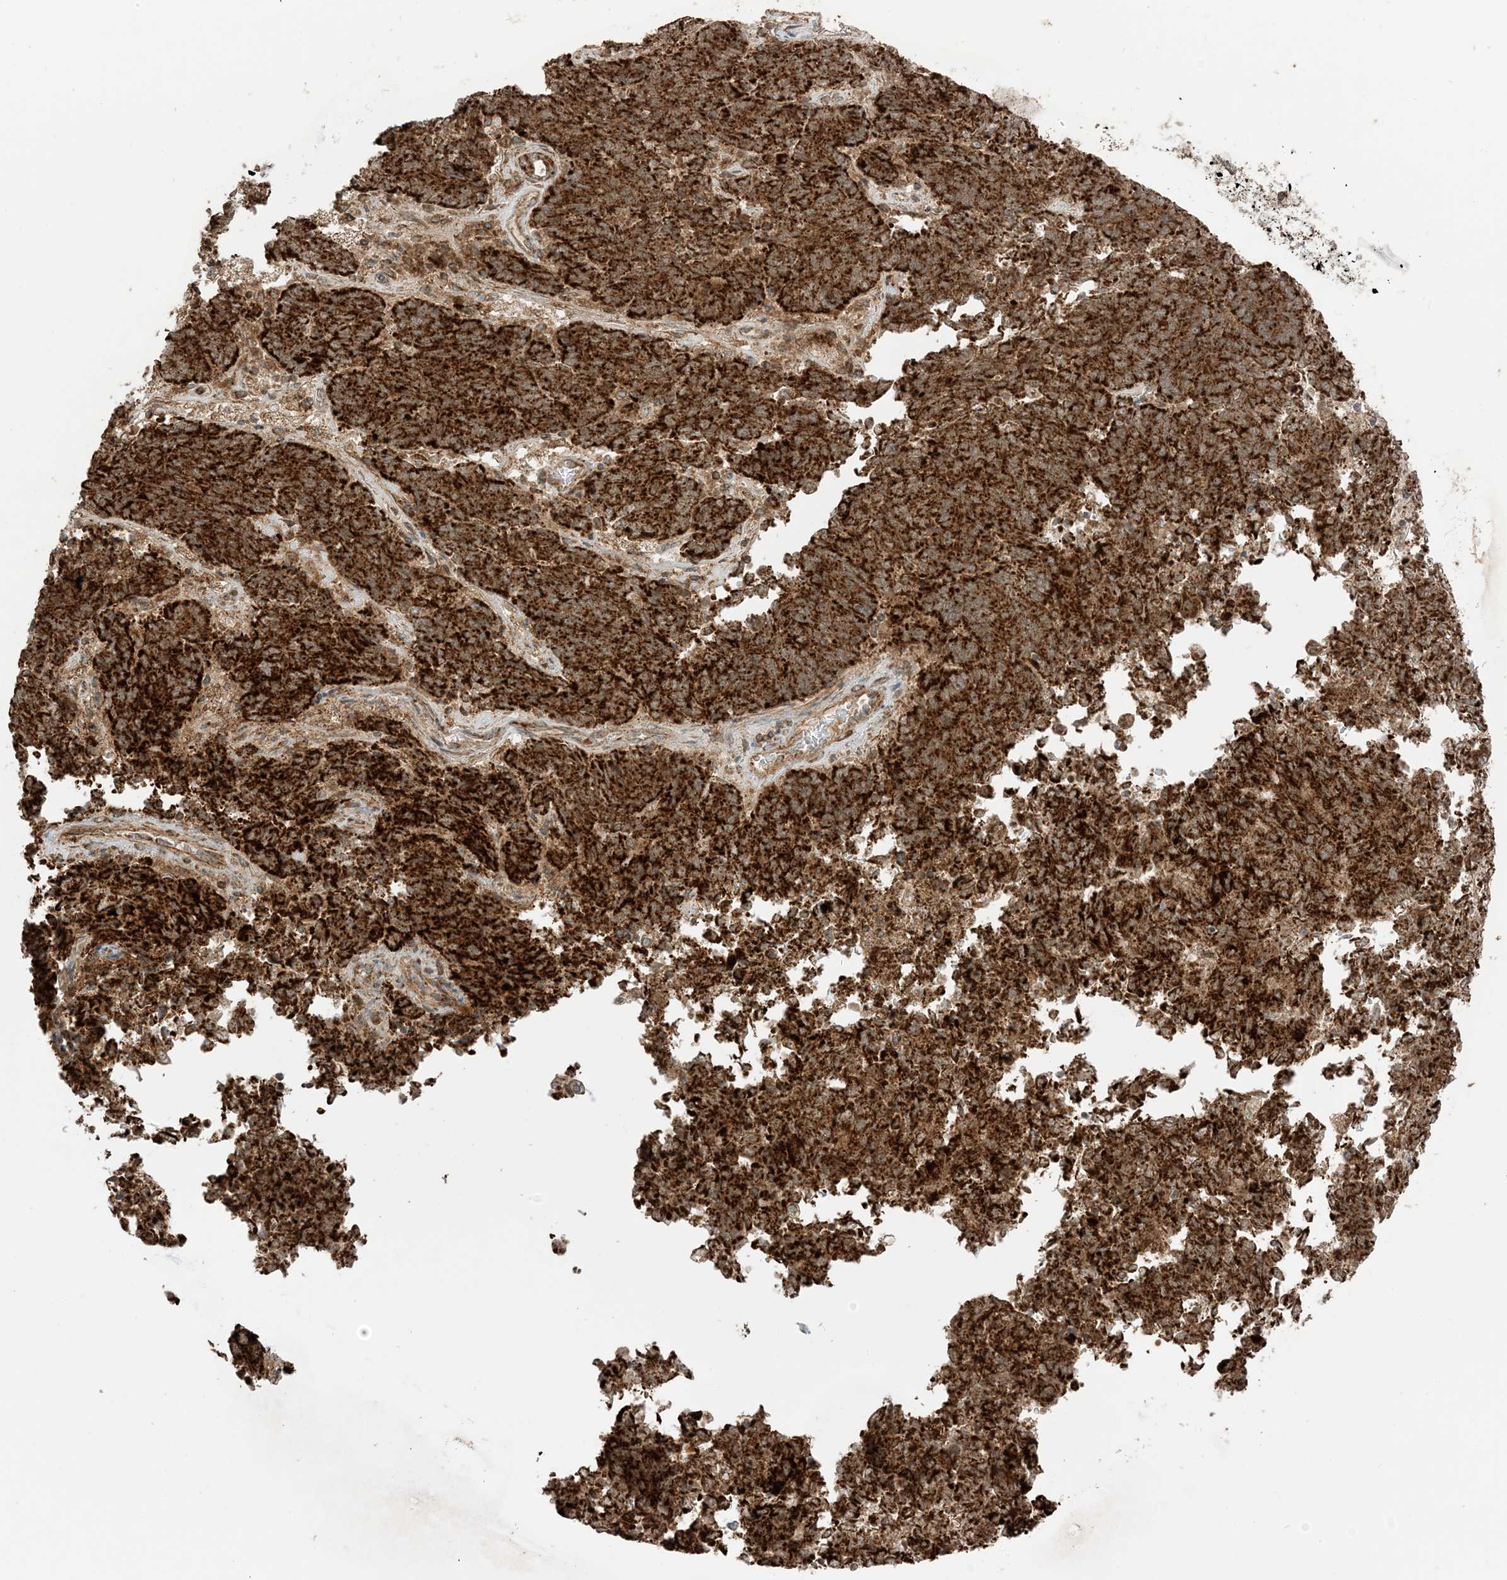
{"staining": {"intensity": "strong", "quantity": ">75%", "location": "cytoplasmic/membranous"}, "tissue": "endometrial cancer", "cell_type": "Tumor cells", "image_type": "cancer", "snomed": [{"axis": "morphology", "description": "Adenocarcinoma, NOS"}, {"axis": "topography", "description": "Endometrium"}], "caption": "Immunohistochemistry (IHC) (DAB) staining of human endometrial adenocarcinoma shows strong cytoplasmic/membranous protein expression in approximately >75% of tumor cells.", "gene": "N4BP3", "patient": {"sex": "female", "age": 80}}